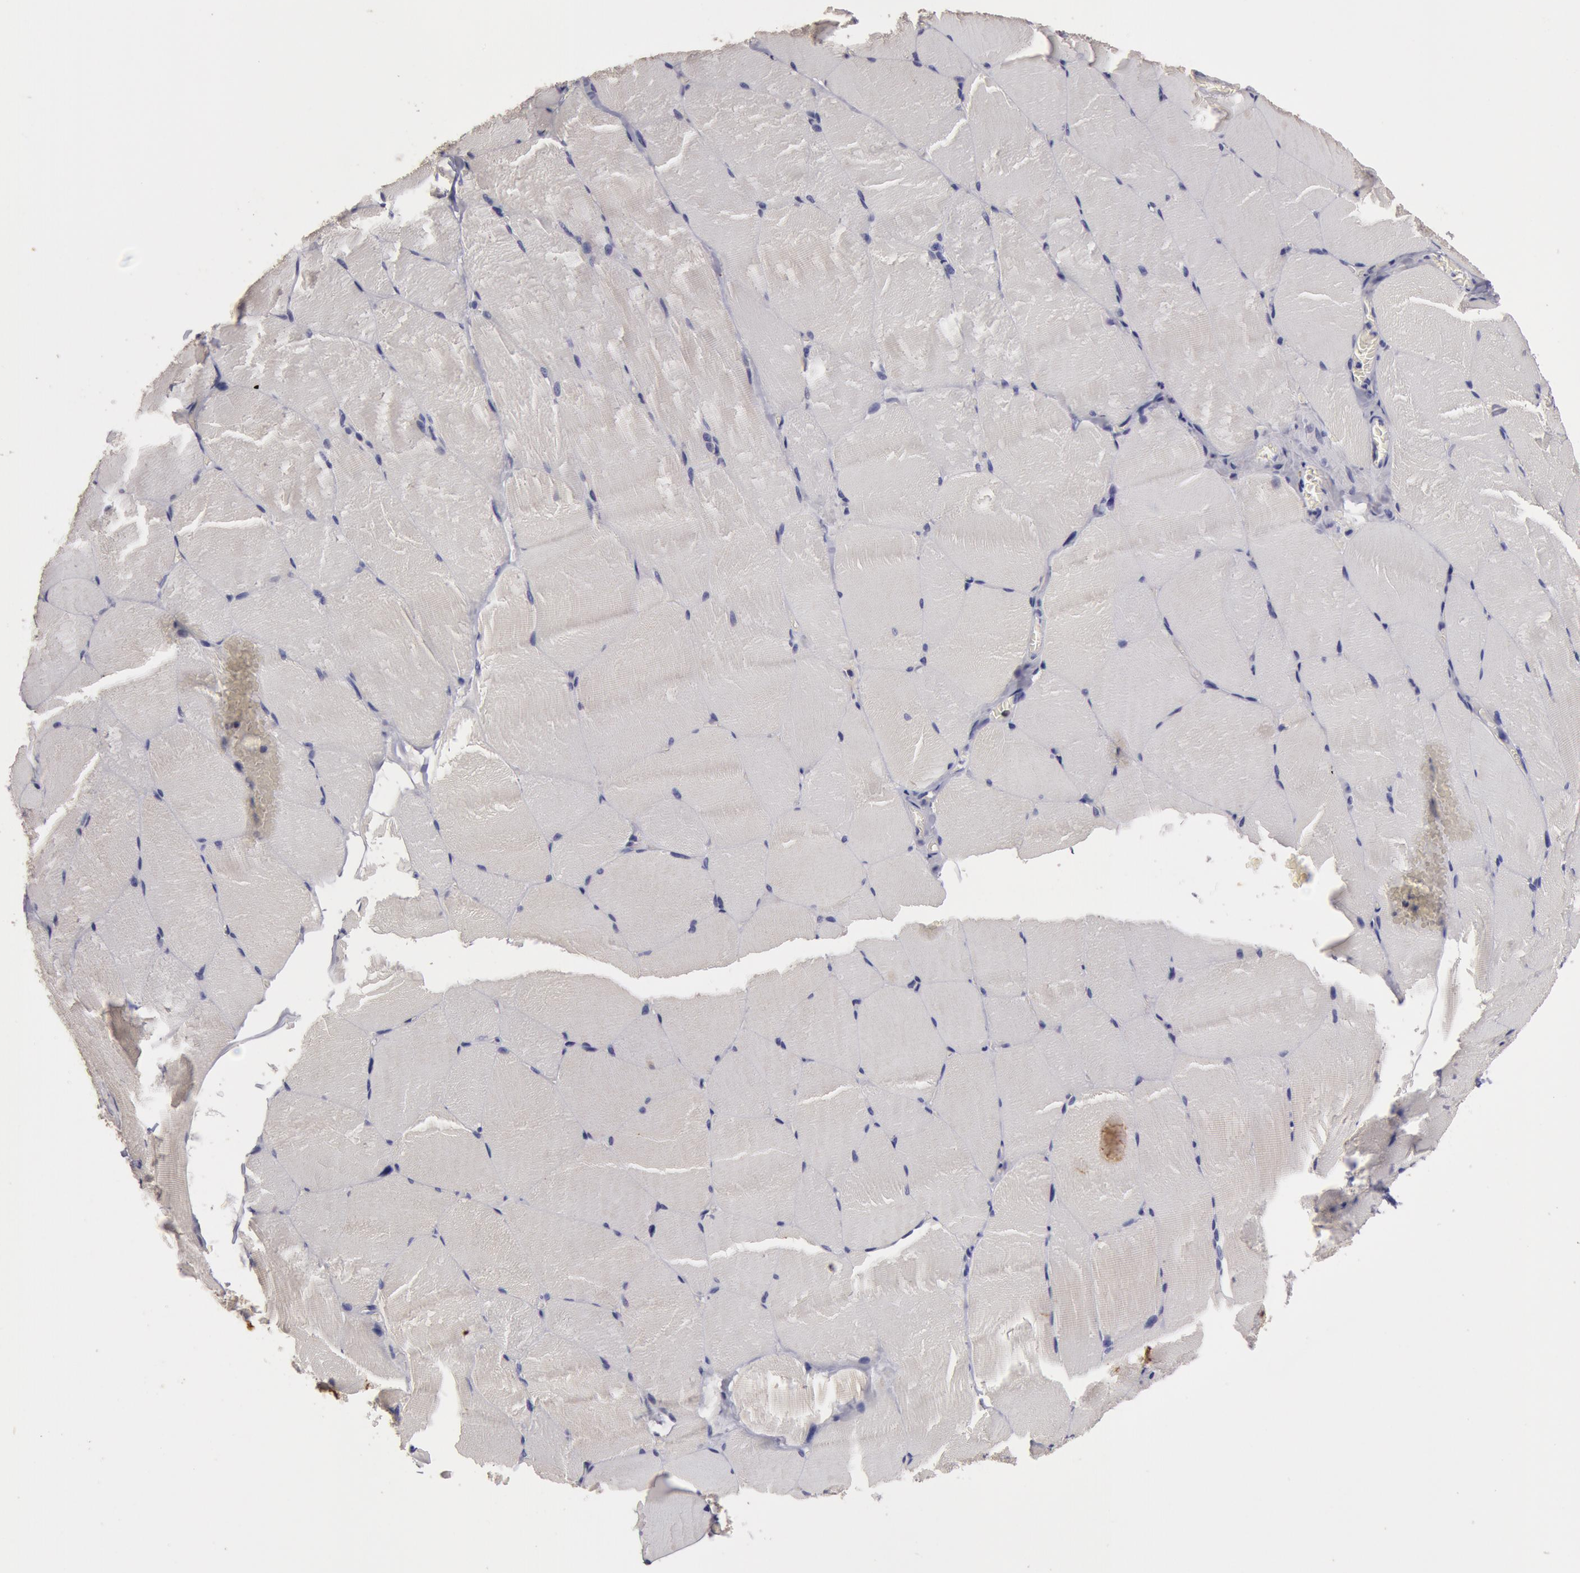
{"staining": {"intensity": "negative", "quantity": "none", "location": "none"}, "tissue": "skeletal muscle", "cell_type": "Myocytes", "image_type": "normal", "snomed": [{"axis": "morphology", "description": "Normal tissue, NOS"}, {"axis": "topography", "description": "Skeletal muscle"}], "caption": "An image of skeletal muscle stained for a protein displays no brown staining in myocytes. (Immunohistochemistry (ihc), brightfield microscopy, high magnification).", "gene": "NLGN4X", "patient": {"sex": "male", "age": 71}}